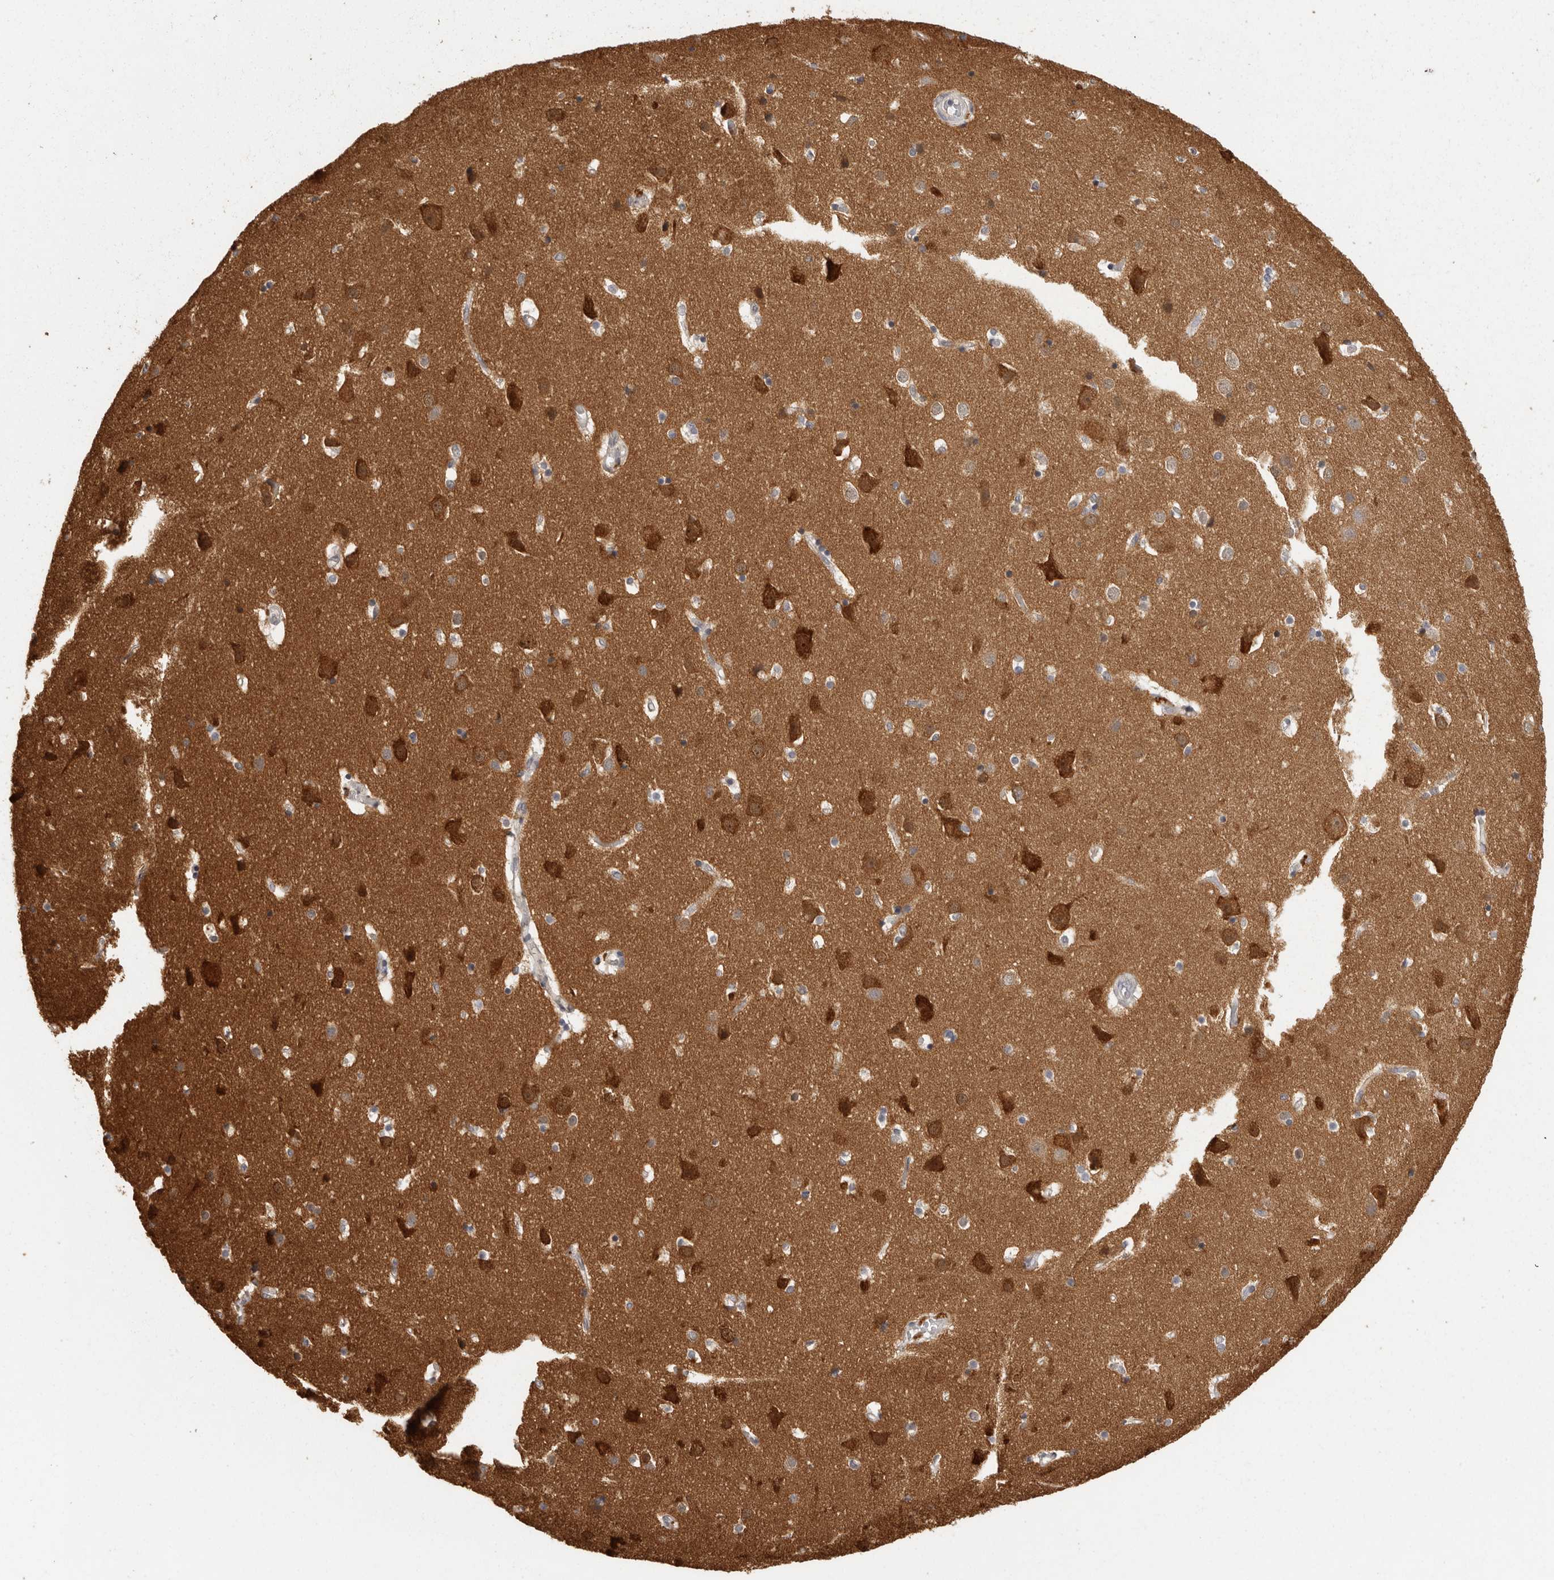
{"staining": {"intensity": "moderate", "quantity": ">75%", "location": "cytoplasmic/membranous"}, "tissue": "cerebral cortex", "cell_type": "Endothelial cells", "image_type": "normal", "snomed": [{"axis": "morphology", "description": "Normal tissue, NOS"}, {"axis": "topography", "description": "Cerebral cortex"}], "caption": "Immunohistochemical staining of benign human cerebral cortex reveals >75% levels of moderate cytoplasmic/membranous protein positivity in approximately >75% of endothelial cells. Nuclei are stained in blue.", "gene": "BAIAP2", "patient": {"sex": "male", "age": 54}}